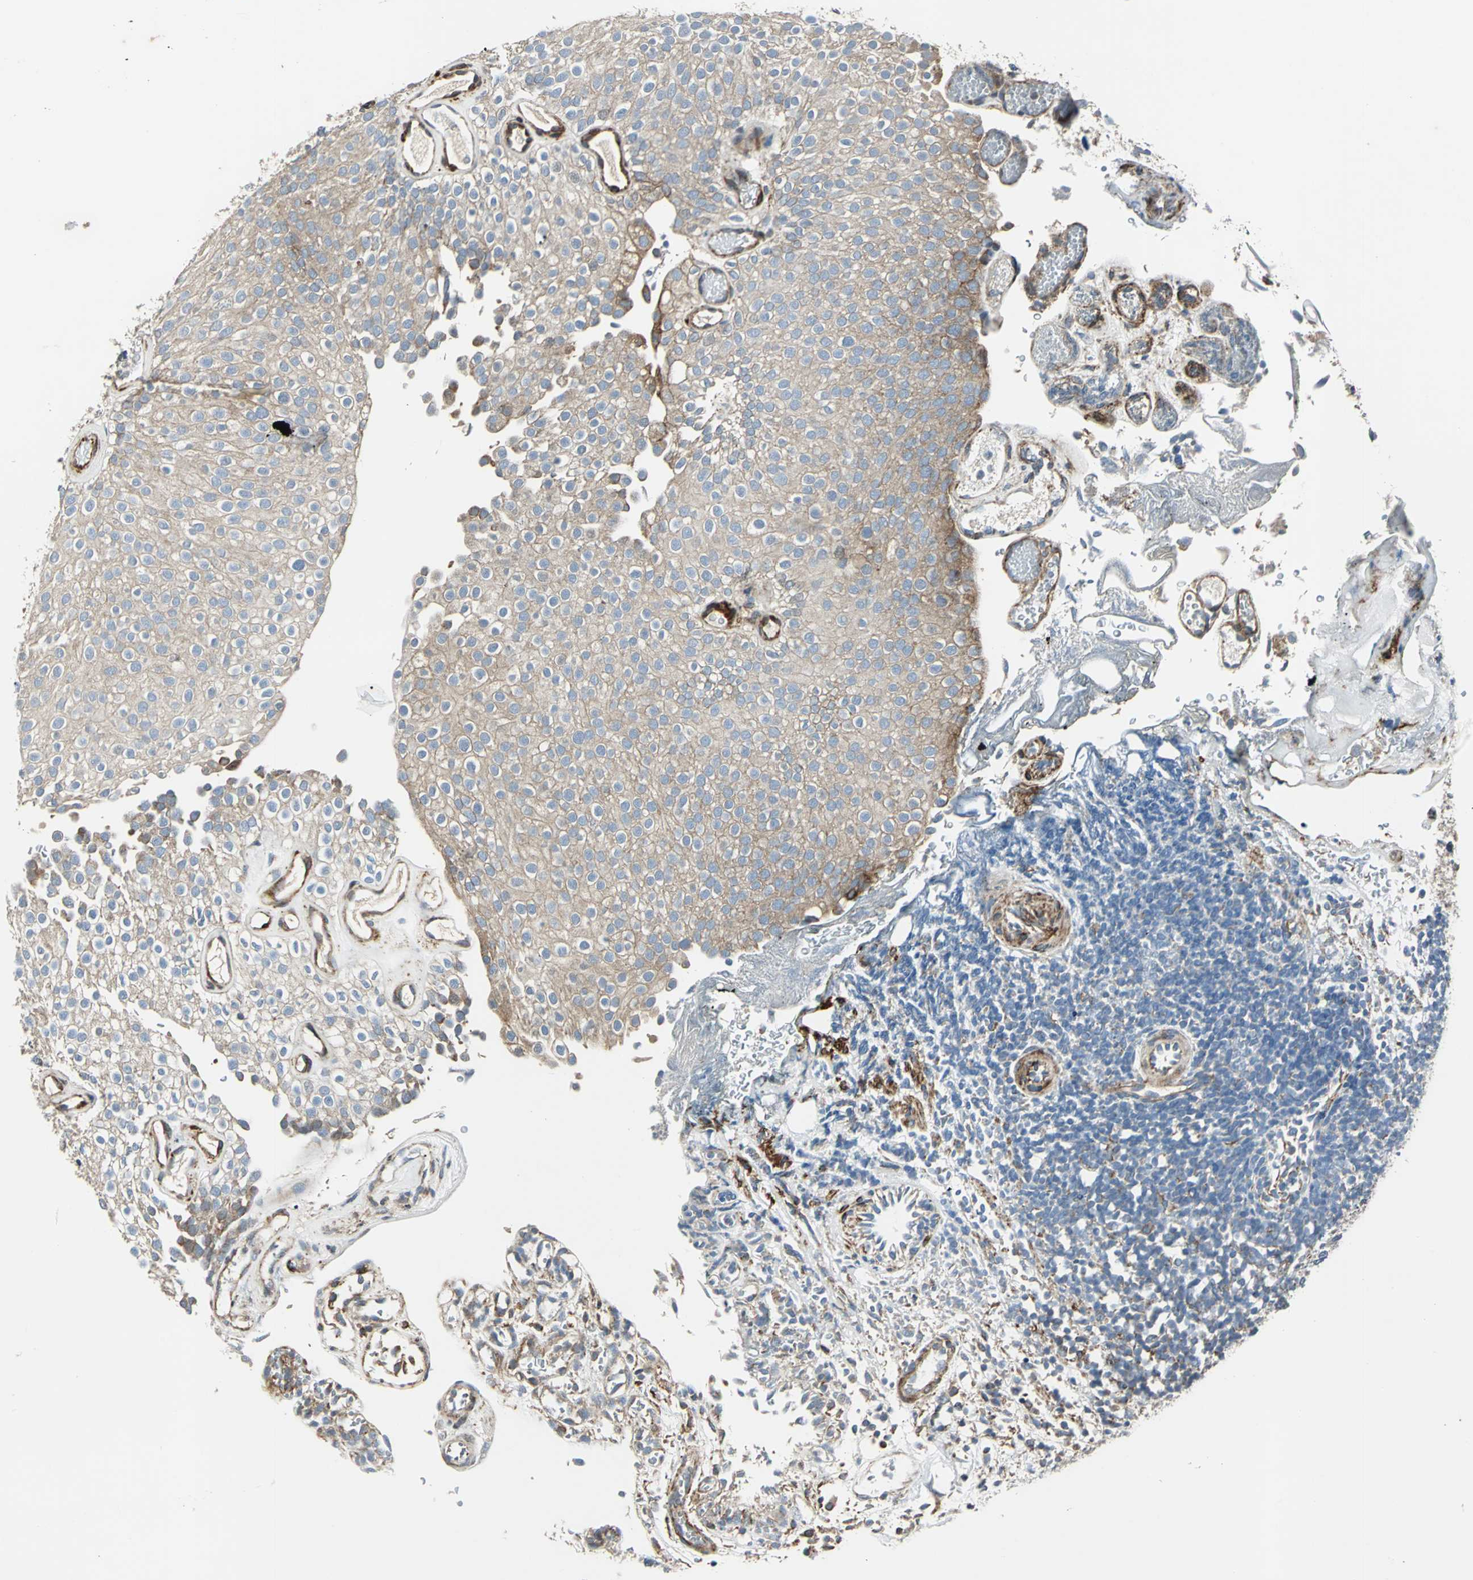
{"staining": {"intensity": "weak", "quantity": ">75%", "location": "cytoplasmic/membranous"}, "tissue": "urothelial cancer", "cell_type": "Tumor cells", "image_type": "cancer", "snomed": [{"axis": "morphology", "description": "Urothelial carcinoma, Low grade"}, {"axis": "topography", "description": "Urinary bladder"}], "caption": "Urothelial cancer stained with a brown dye displays weak cytoplasmic/membranous positive positivity in about >75% of tumor cells.", "gene": "HTATIP2", "patient": {"sex": "male", "age": 78}}